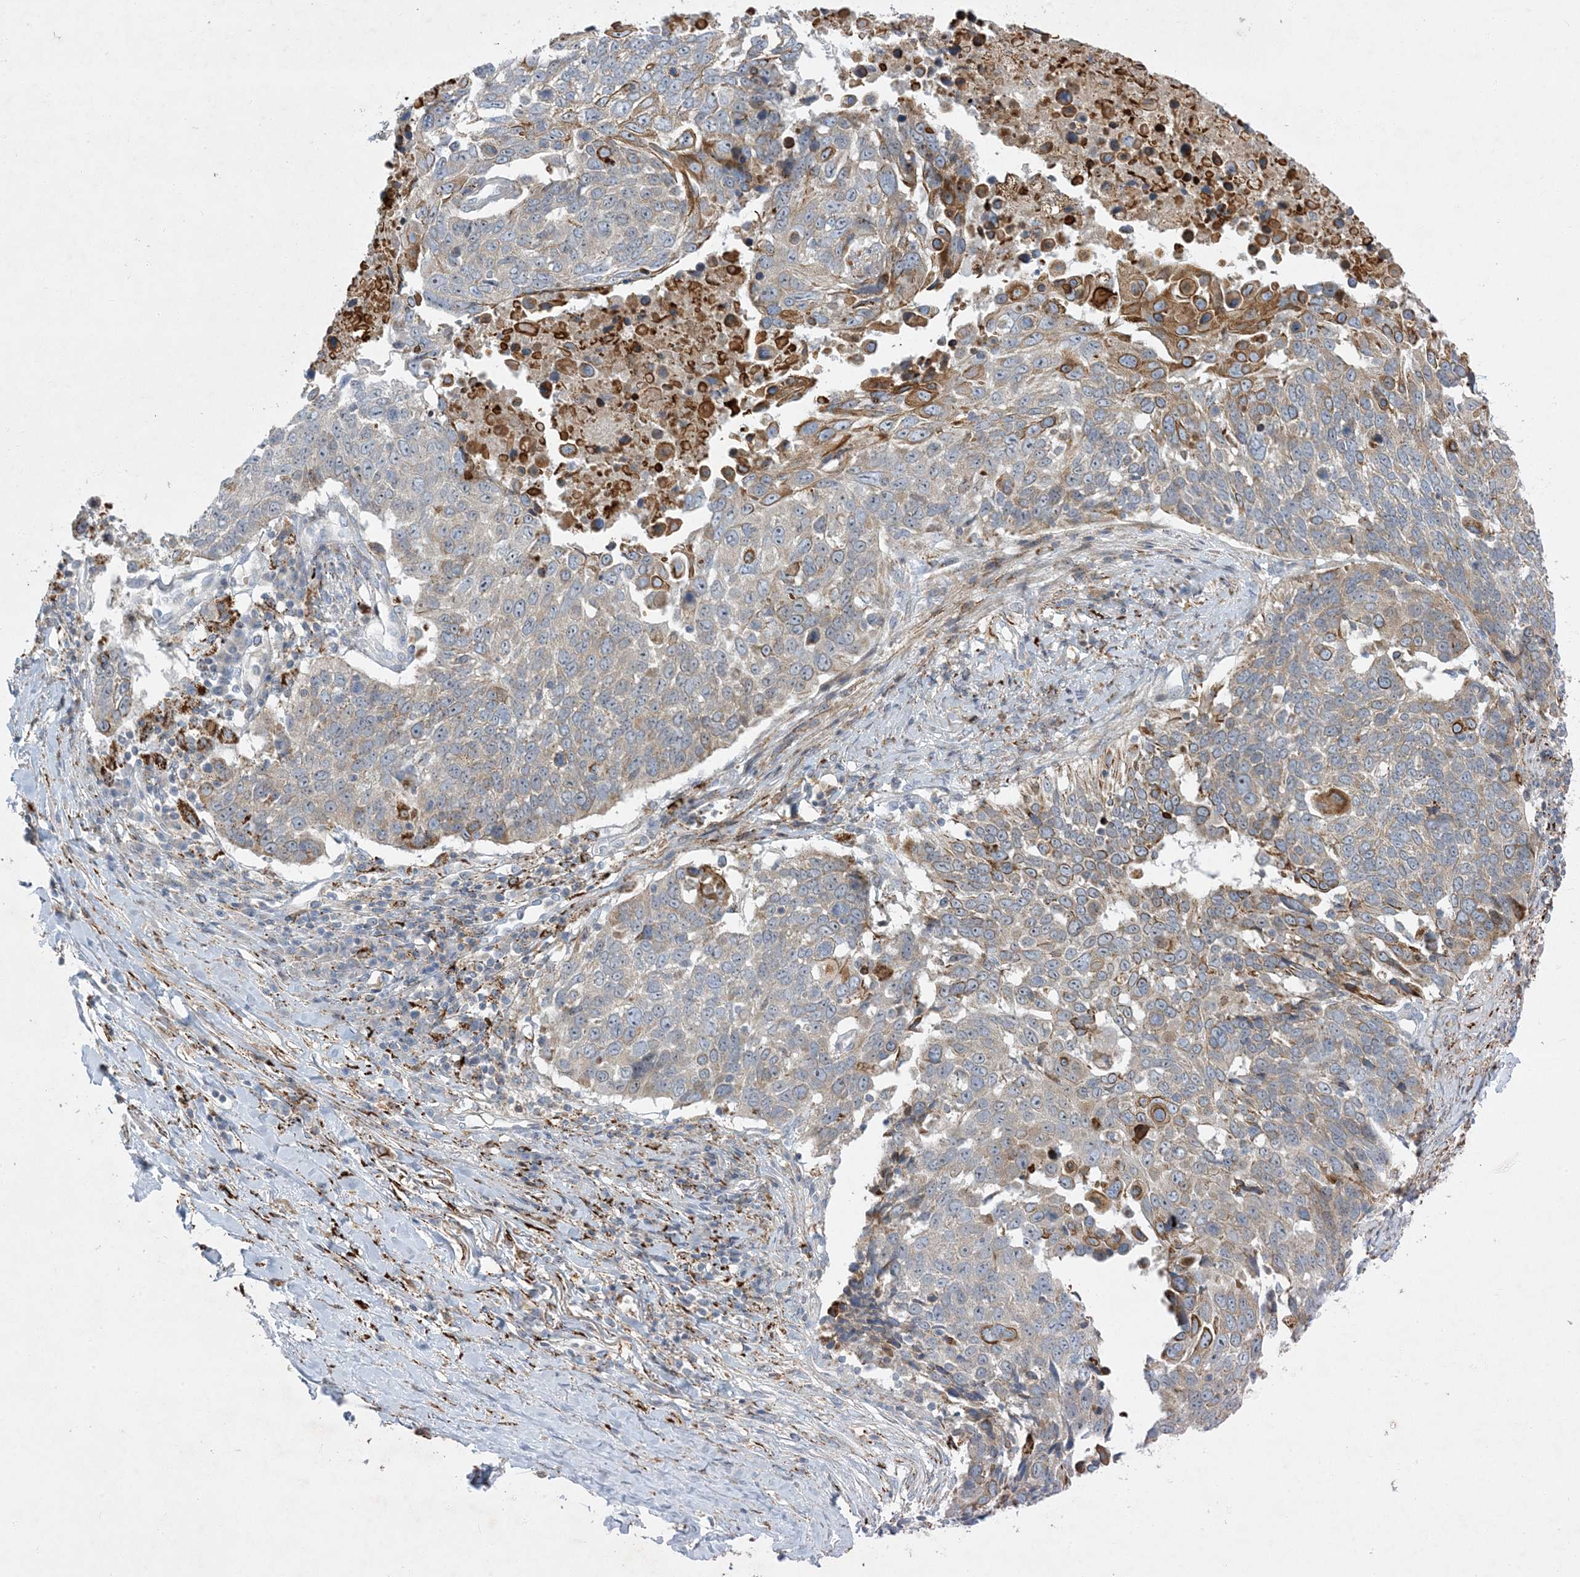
{"staining": {"intensity": "moderate", "quantity": "<25%", "location": "cytoplasmic/membranous"}, "tissue": "lung cancer", "cell_type": "Tumor cells", "image_type": "cancer", "snomed": [{"axis": "morphology", "description": "Squamous cell carcinoma, NOS"}, {"axis": "topography", "description": "Lung"}], "caption": "Immunohistochemical staining of lung squamous cell carcinoma demonstrates moderate cytoplasmic/membranous protein staining in approximately <25% of tumor cells.", "gene": "LTN1", "patient": {"sex": "male", "age": 66}}